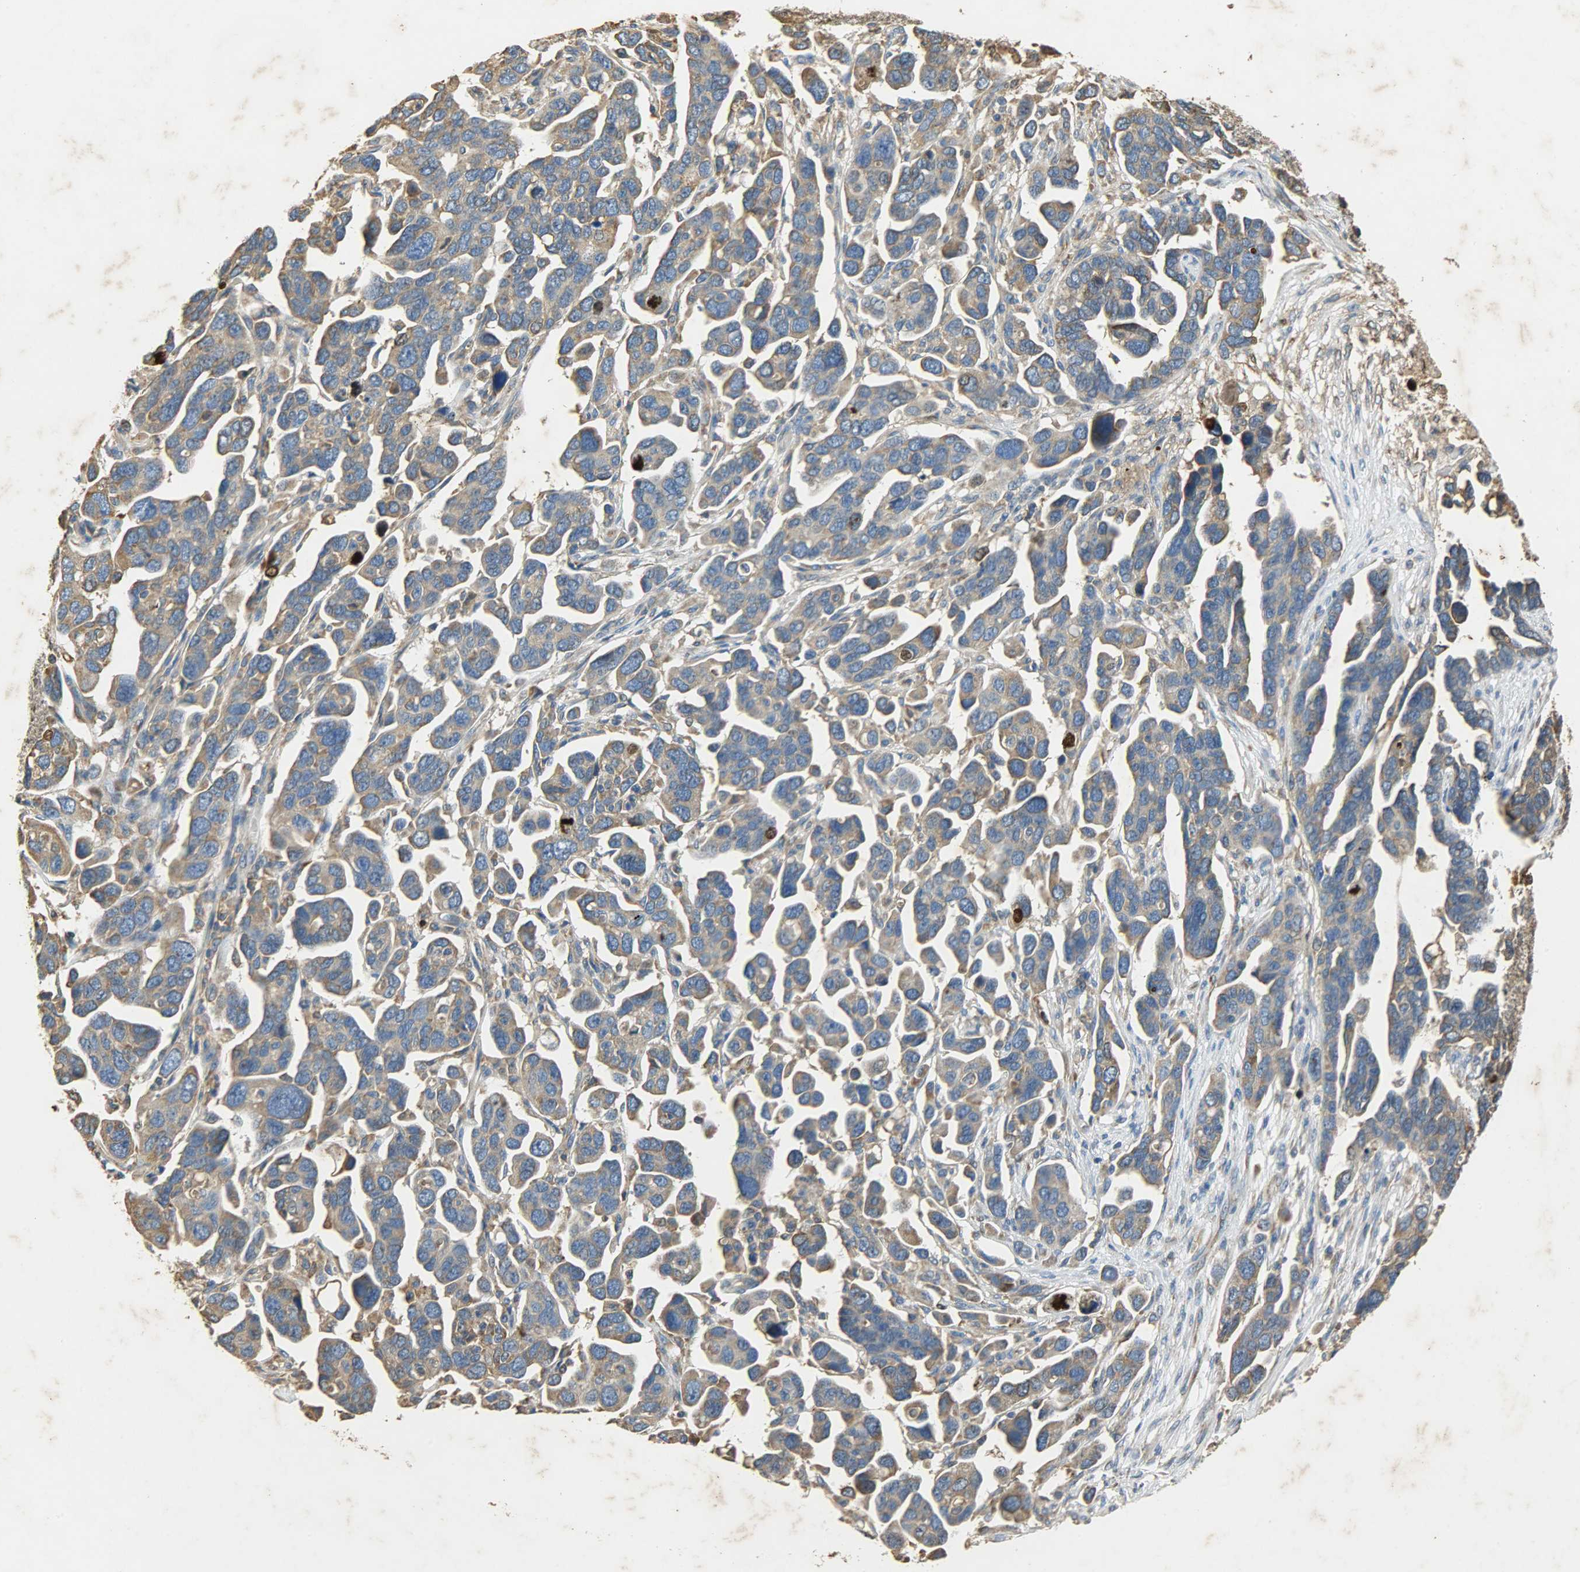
{"staining": {"intensity": "moderate", "quantity": ">75%", "location": "cytoplasmic/membranous"}, "tissue": "ovarian cancer", "cell_type": "Tumor cells", "image_type": "cancer", "snomed": [{"axis": "morphology", "description": "Cystadenocarcinoma, serous, NOS"}, {"axis": "topography", "description": "Ovary"}], "caption": "Tumor cells show moderate cytoplasmic/membranous expression in approximately >75% of cells in ovarian cancer (serous cystadenocarcinoma).", "gene": "HSPA5", "patient": {"sex": "female", "age": 54}}